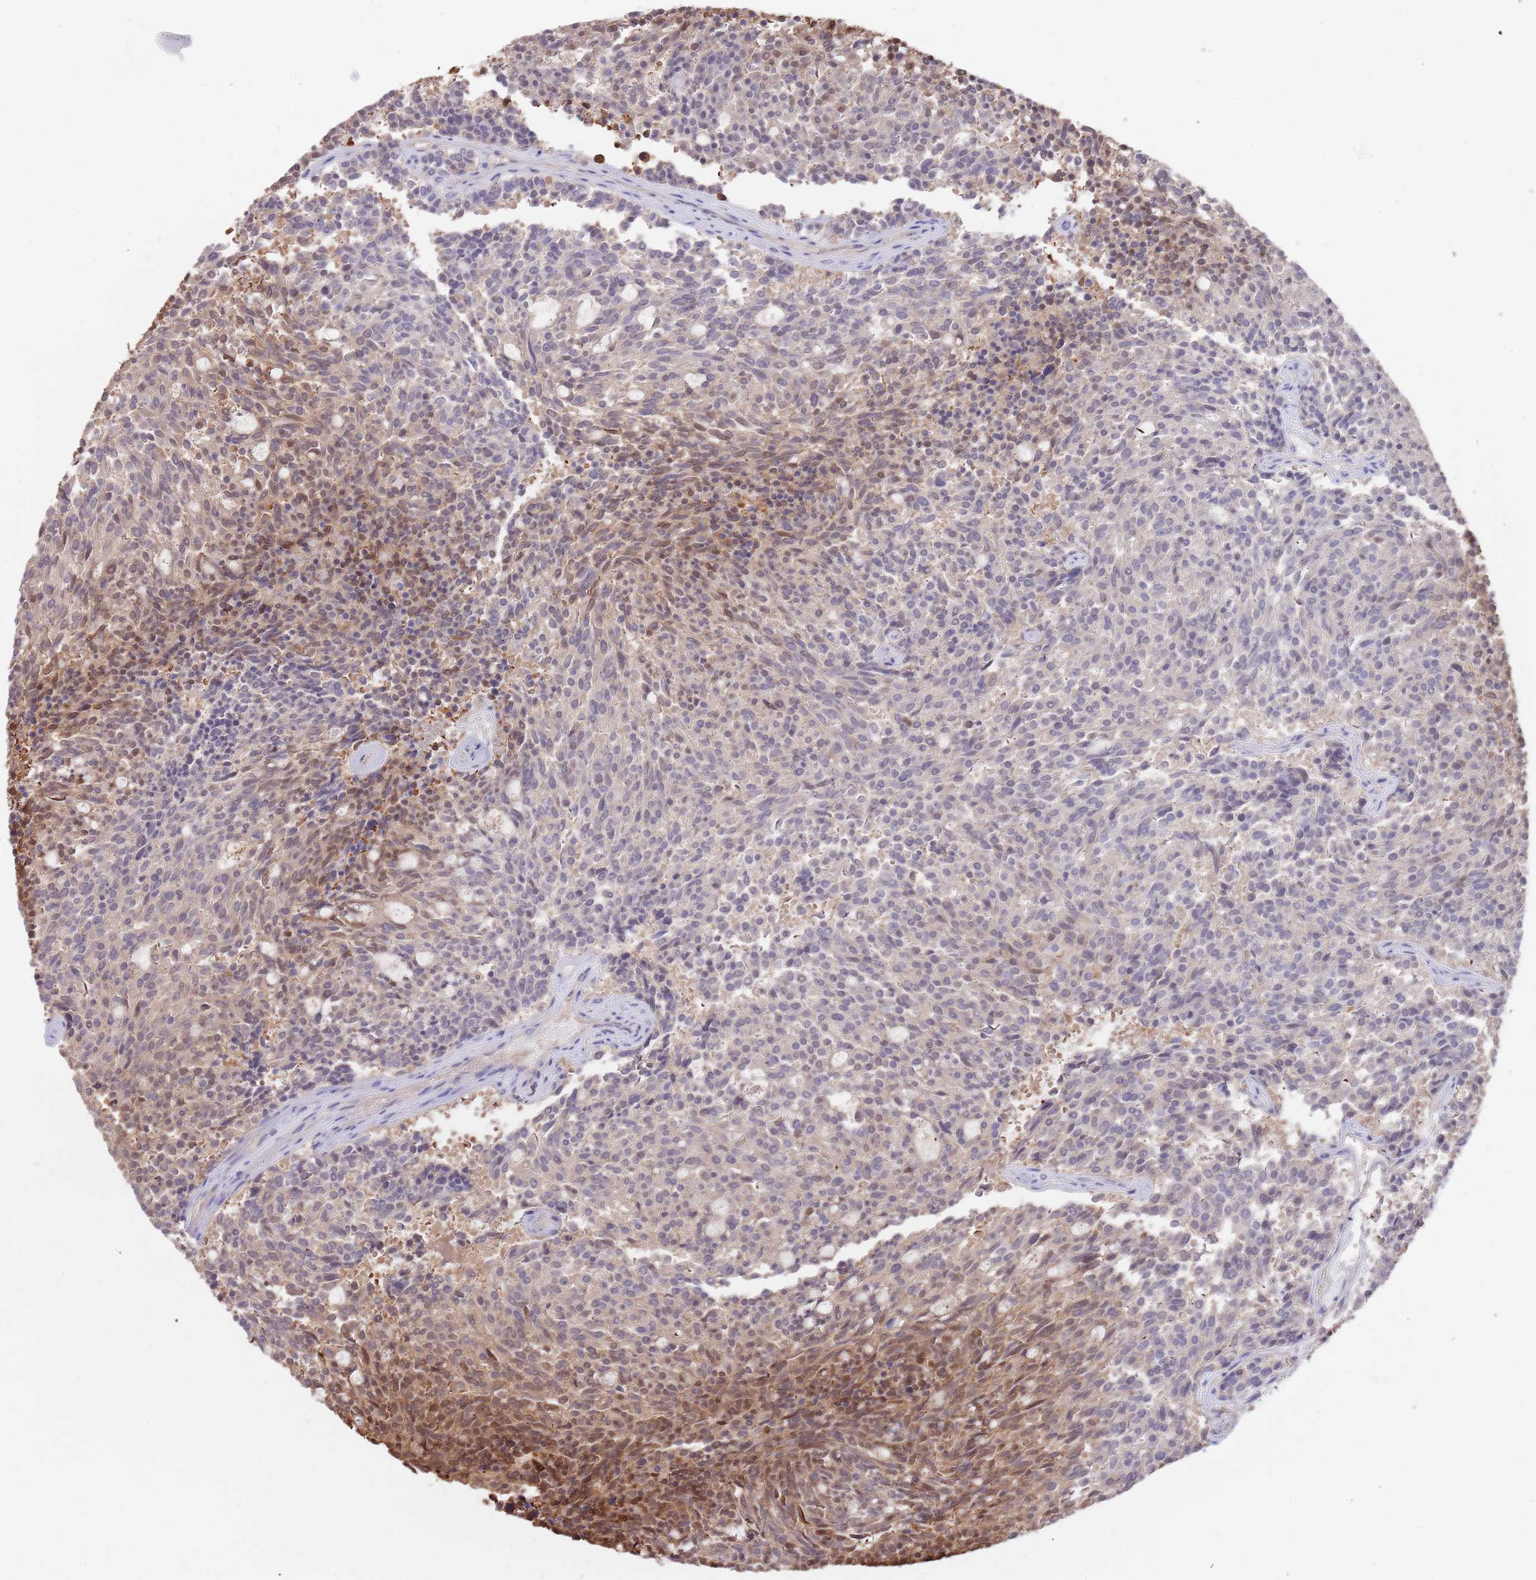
{"staining": {"intensity": "moderate", "quantity": "<25%", "location": "cytoplasmic/membranous,nuclear"}, "tissue": "carcinoid", "cell_type": "Tumor cells", "image_type": "cancer", "snomed": [{"axis": "morphology", "description": "Carcinoid, malignant, NOS"}, {"axis": "topography", "description": "Pancreas"}], "caption": "Protein staining displays moderate cytoplasmic/membranous and nuclear staining in approximately <25% of tumor cells in malignant carcinoid.", "gene": "AP5S1", "patient": {"sex": "female", "age": 54}}